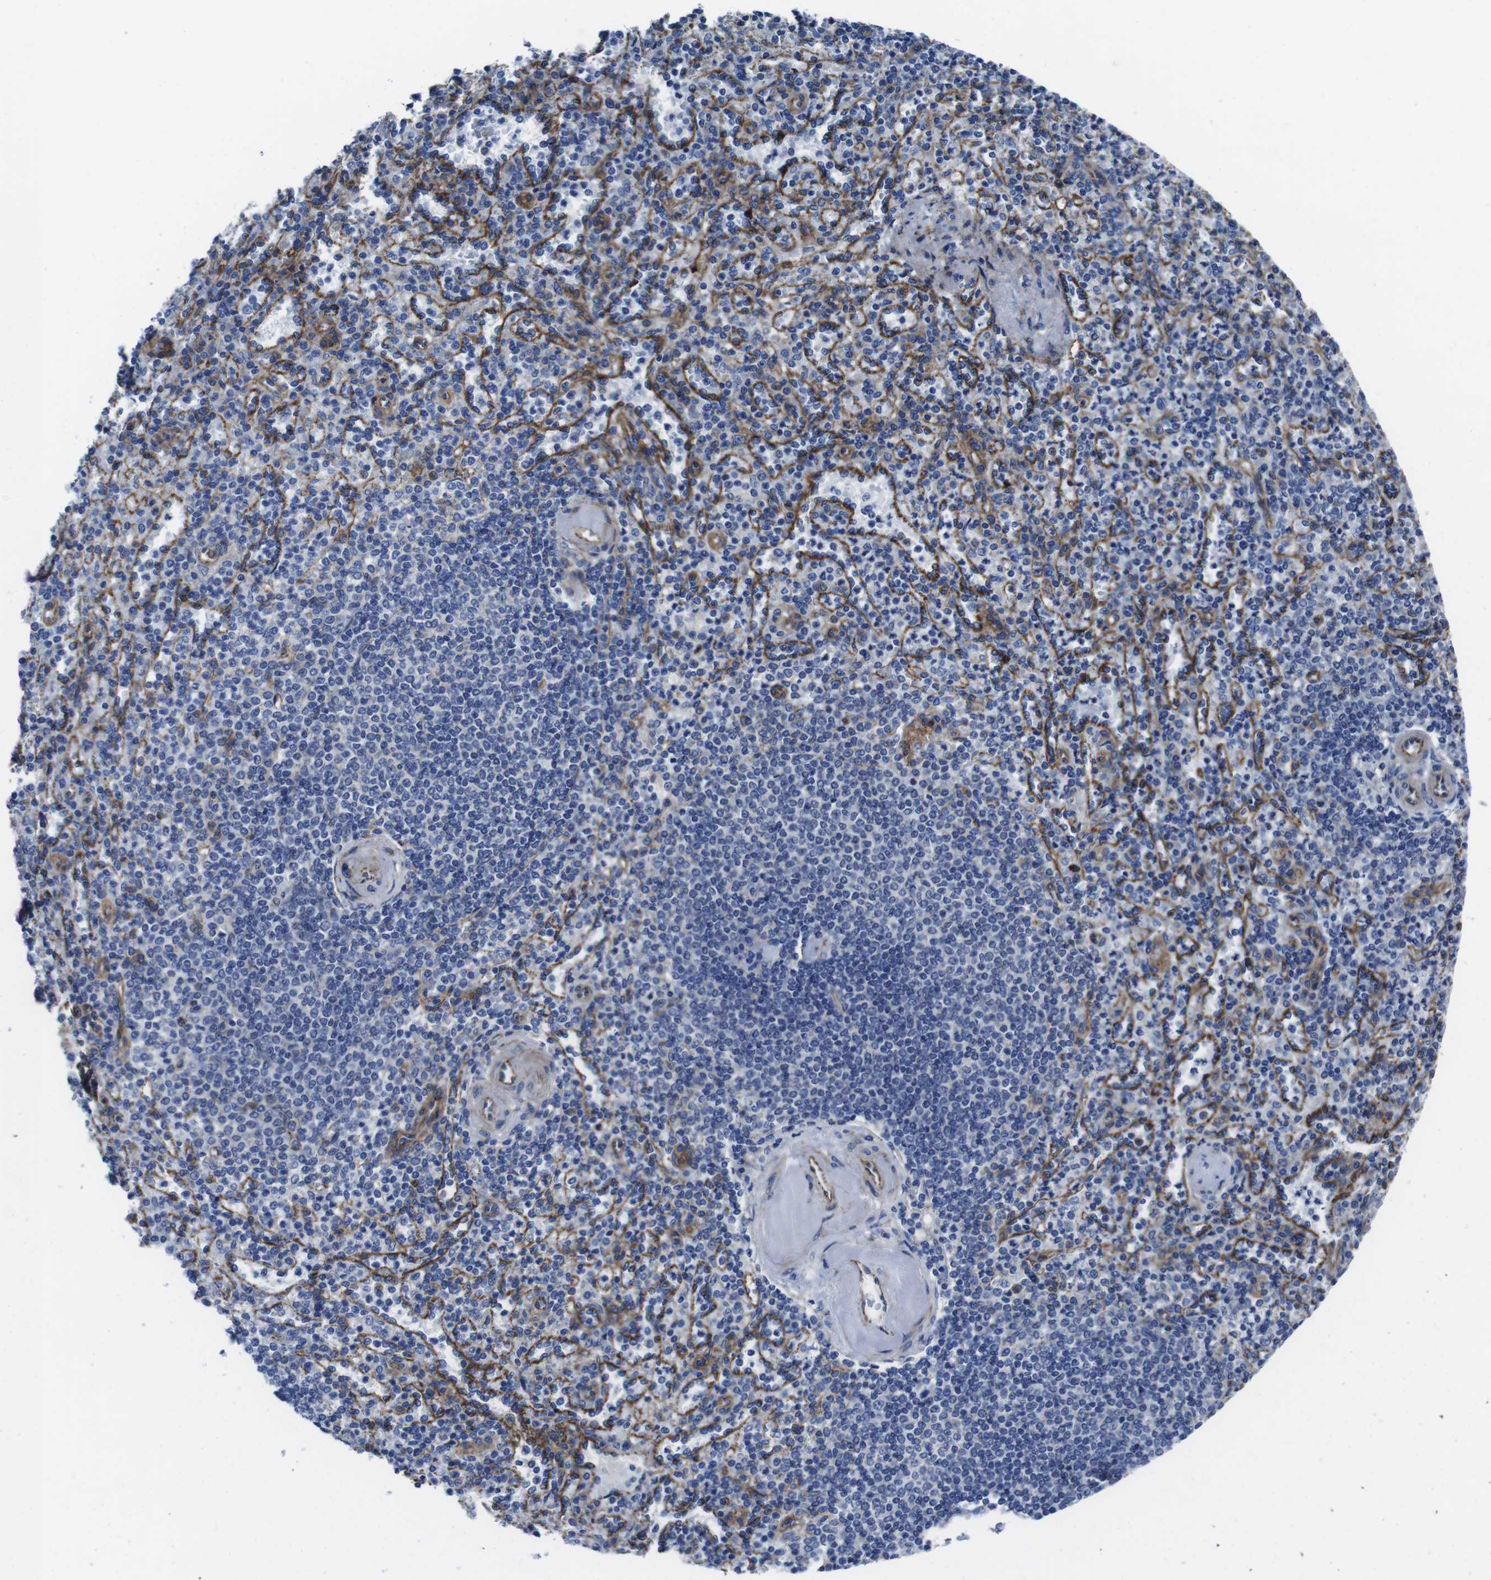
{"staining": {"intensity": "moderate", "quantity": "<25%", "location": "cytoplasmic/membranous"}, "tissue": "spleen", "cell_type": "Cells in red pulp", "image_type": "normal", "snomed": [{"axis": "morphology", "description": "Normal tissue, NOS"}, {"axis": "topography", "description": "Spleen"}], "caption": "High-power microscopy captured an immunohistochemistry histopathology image of unremarkable spleen, revealing moderate cytoplasmic/membranous expression in approximately <25% of cells in red pulp. The protein is shown in brown color, while the nuclei are stained blue.", "gene": "NUMB", "patient": {"sex": "female", "age": 74}}